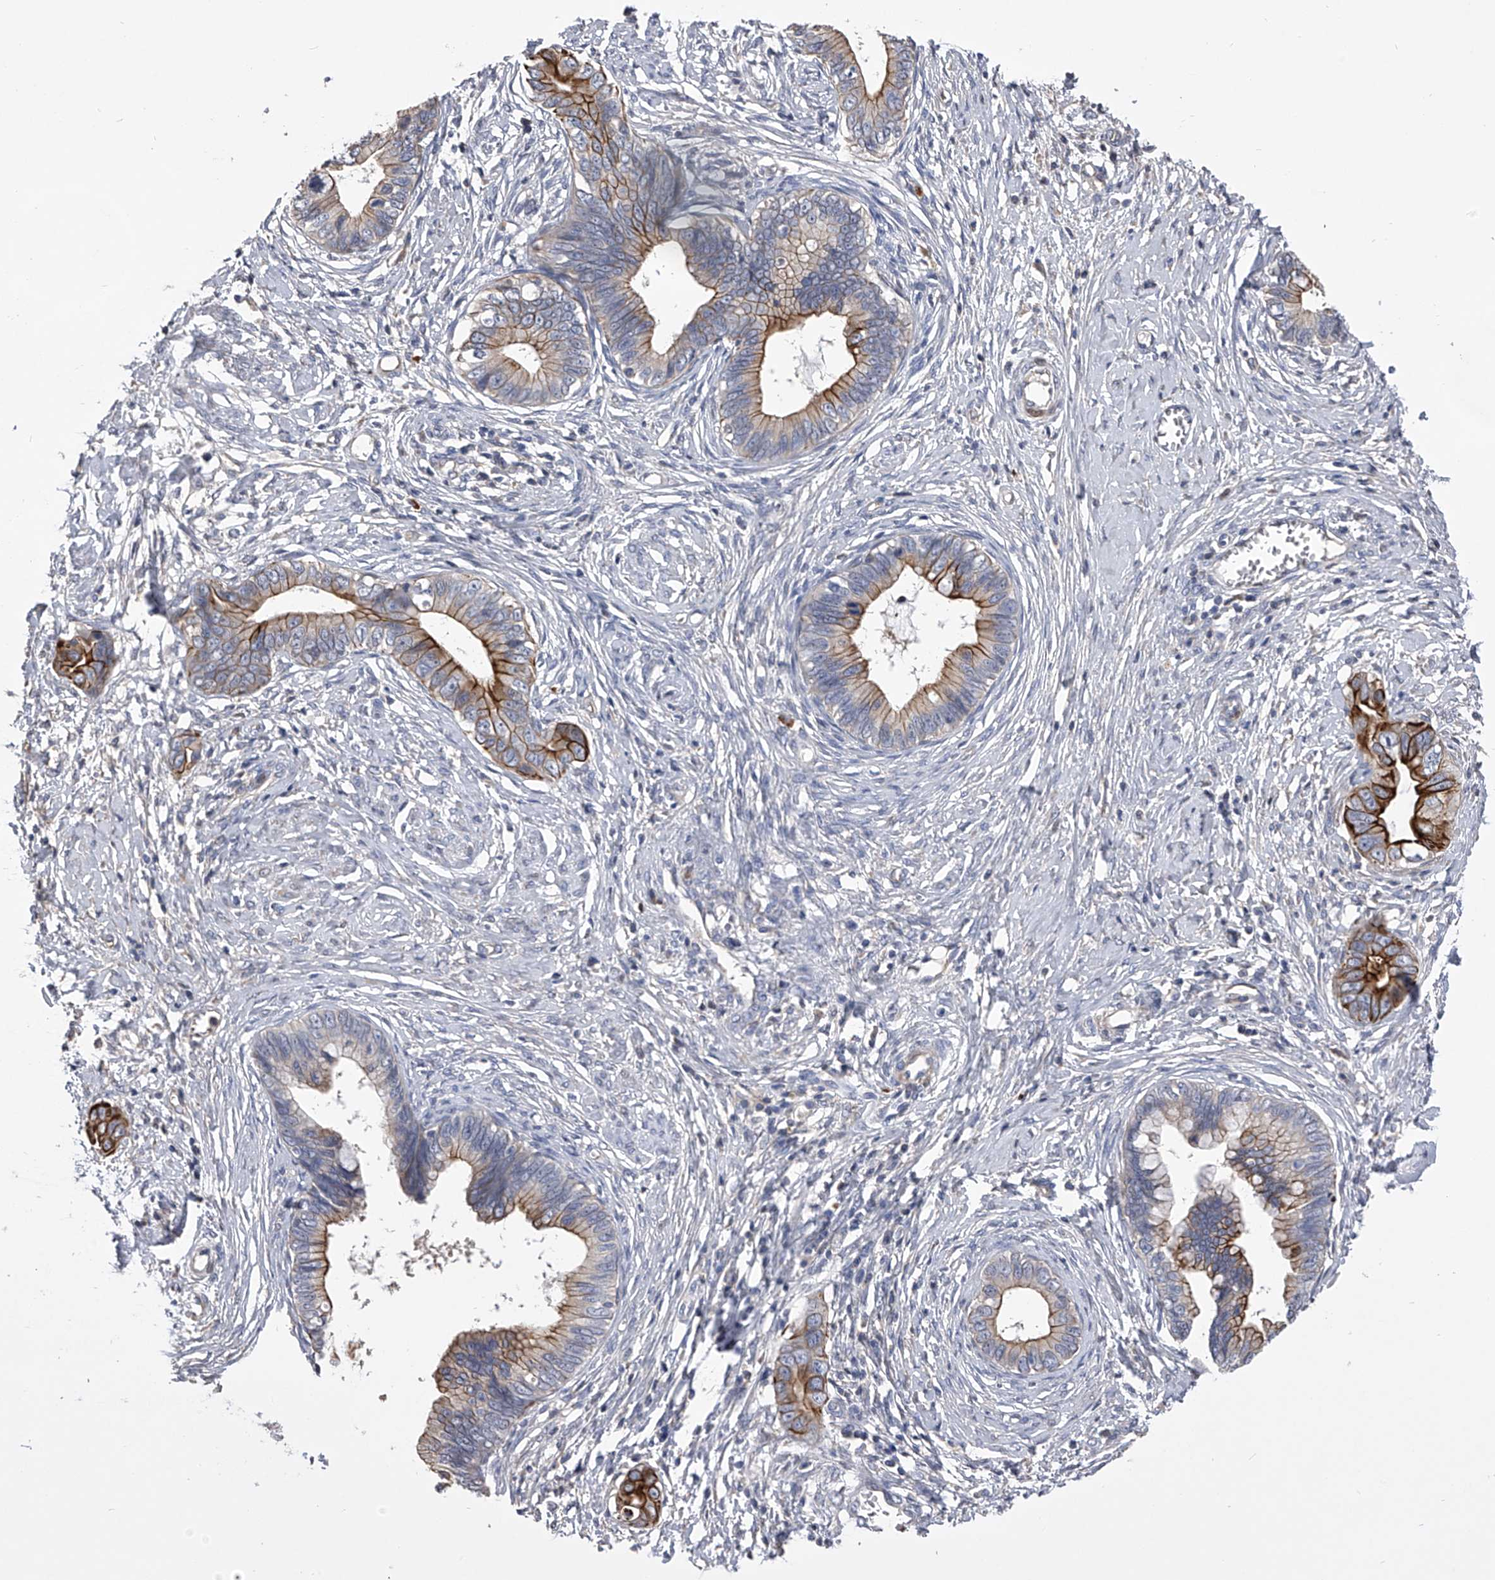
{"staining": {"intensity": "strong", "quantity": "25%-75%", "location": "cytoplasmic/membranous"}, "tissue": "cervical cancer", "cell_type": "Tumor cells", "image_type": "cancer", "snomed": [{"axis": "morphology", "description": "Adenocarcinoma, NOS"}, {"axis": "topography", "description": "Cervix"}], "caption": "The photomicrograph demonstrates immunohistochemical staining of cervical cancer. There is strong cytoplasmic/membranous positivity is seen in about 25%-75% of tumor cells. Immunohistochemistry (ihc) stains the protein of interest in brown and the nuclei are stained blue.", "gene": "MDN1", "patient": {"sex": "female", "age": 44}}